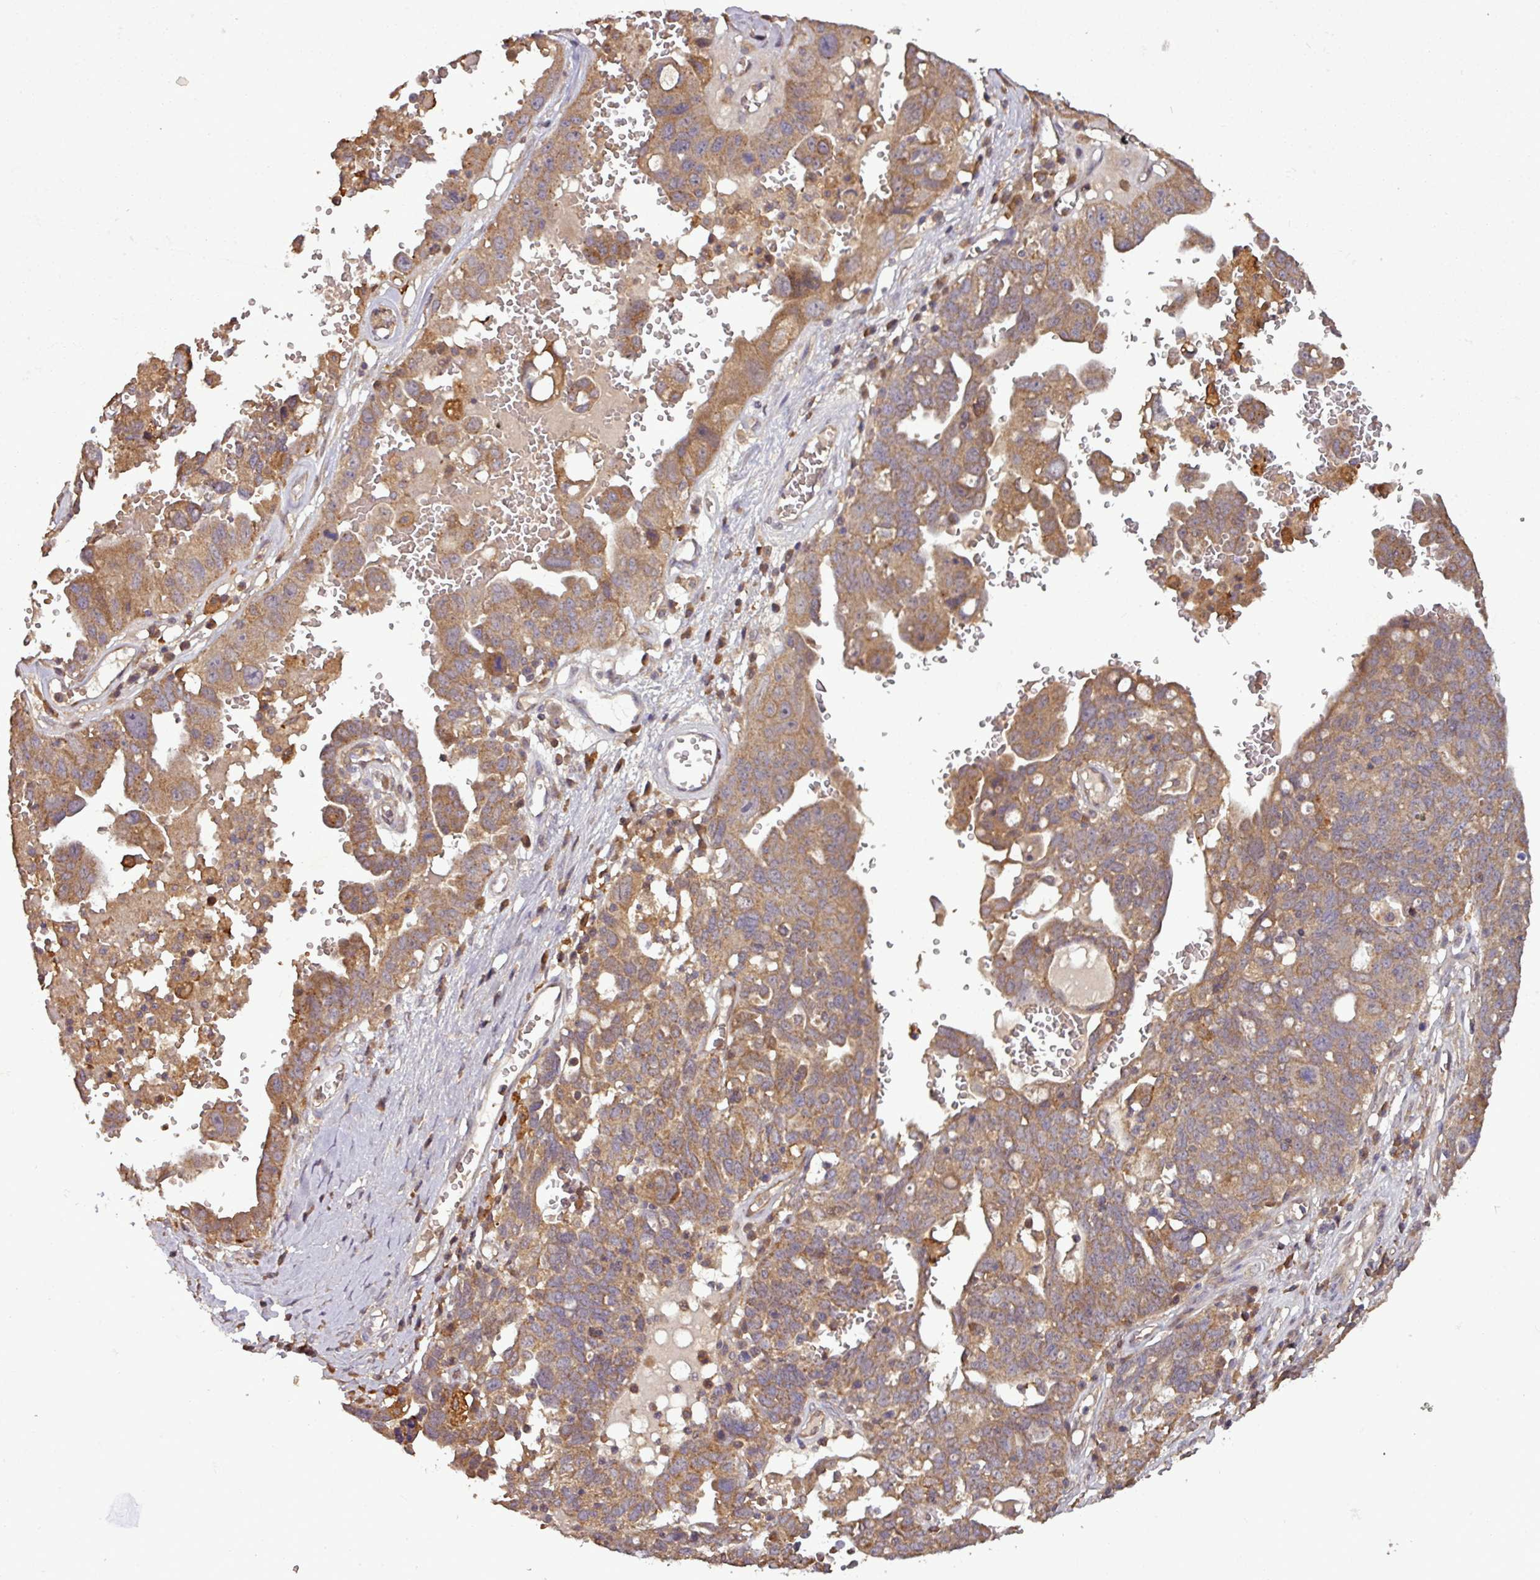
{"staining": {"intensity": "moderate", "quantity": ">75%", "location": "cytoplasmic/membranous"}, "tissue": "ovarian cancer", "cell_type": "Tumor cells", "image_type": "cancer", "snomed": [{"axis": "morphology", "description": "Carcinoma, endometroid"}, {"axis": "topography", "description": "Ovary"}], "caption": "Immunohistochemistry photomicrograph of neoplastic tissue: human endometroid carcinoma (ovarian) stained using immunohistochemistry displays medium levels of moderate protein expression localized specifically in the cytoplasmic/membranous of tumor cells, appearing as a cytoplasmic/membranous brown color.", "gene": "NT5C3A", "patient": {"sex": "female", "age": 62}}